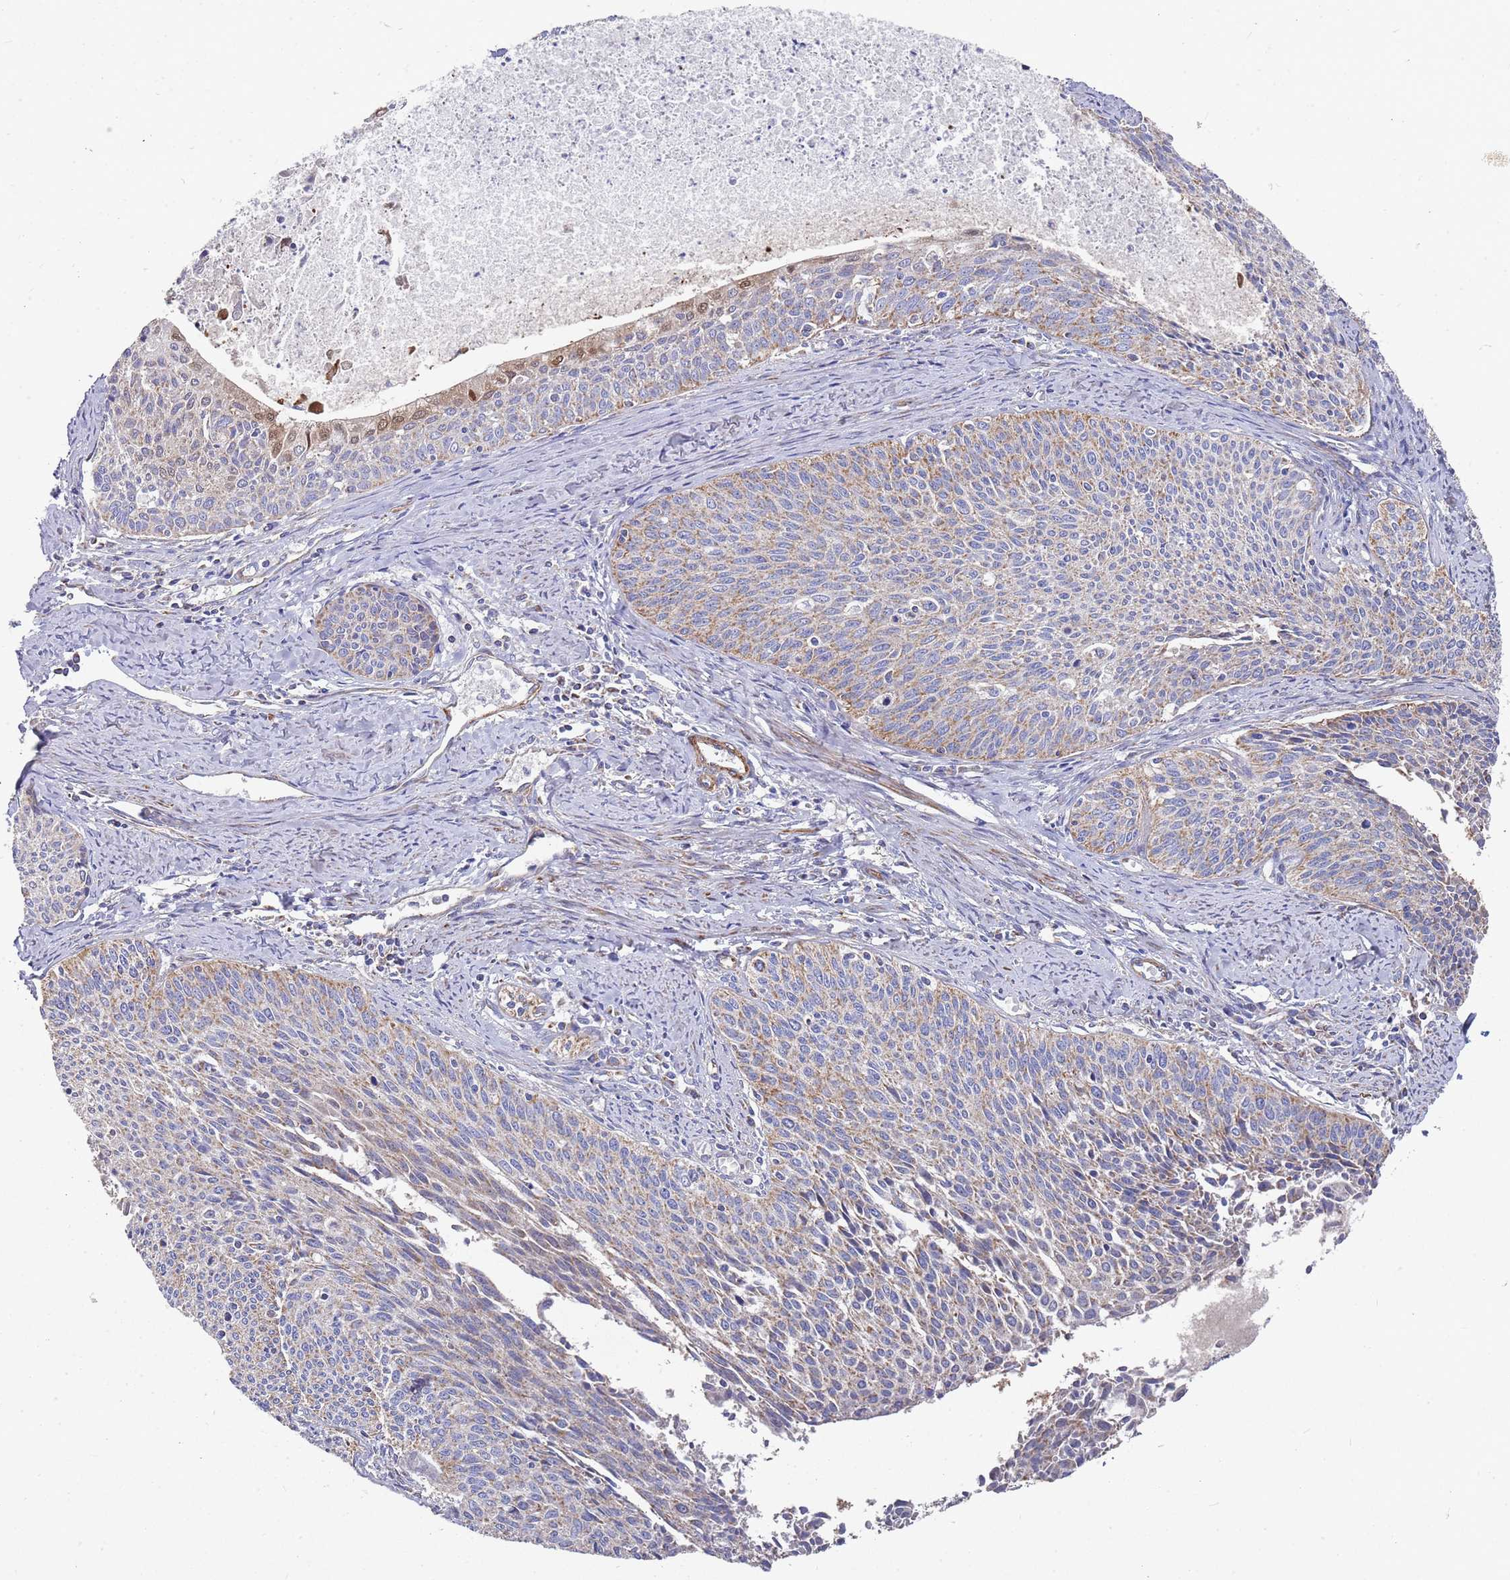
{"staining": {"intensity": "weak", "quantity": "25%-75%", "location": "cytoplasmic/membranous,nuclear"}, "tissue": "cervical cancer", "cell_type": "Tumor cells", "image_type": "cancer", "snomed": [{"axis": "morphology", "description": "Squamous cell carcinoma, NOS"}, {"axis": "topography", "description": "Cervix"}], "caption": "Immunohistochemistry histopathology image of human cervical cancer (squamous cell carcinoma) stained for a protein (brown), which exhibits low levels of weak cytoplasmic/membranous and nuclear staining in approximately 25%-75% of tumor cells.", "gene": "WDFY3", "patient": {"sex": "female", "age": 55}}